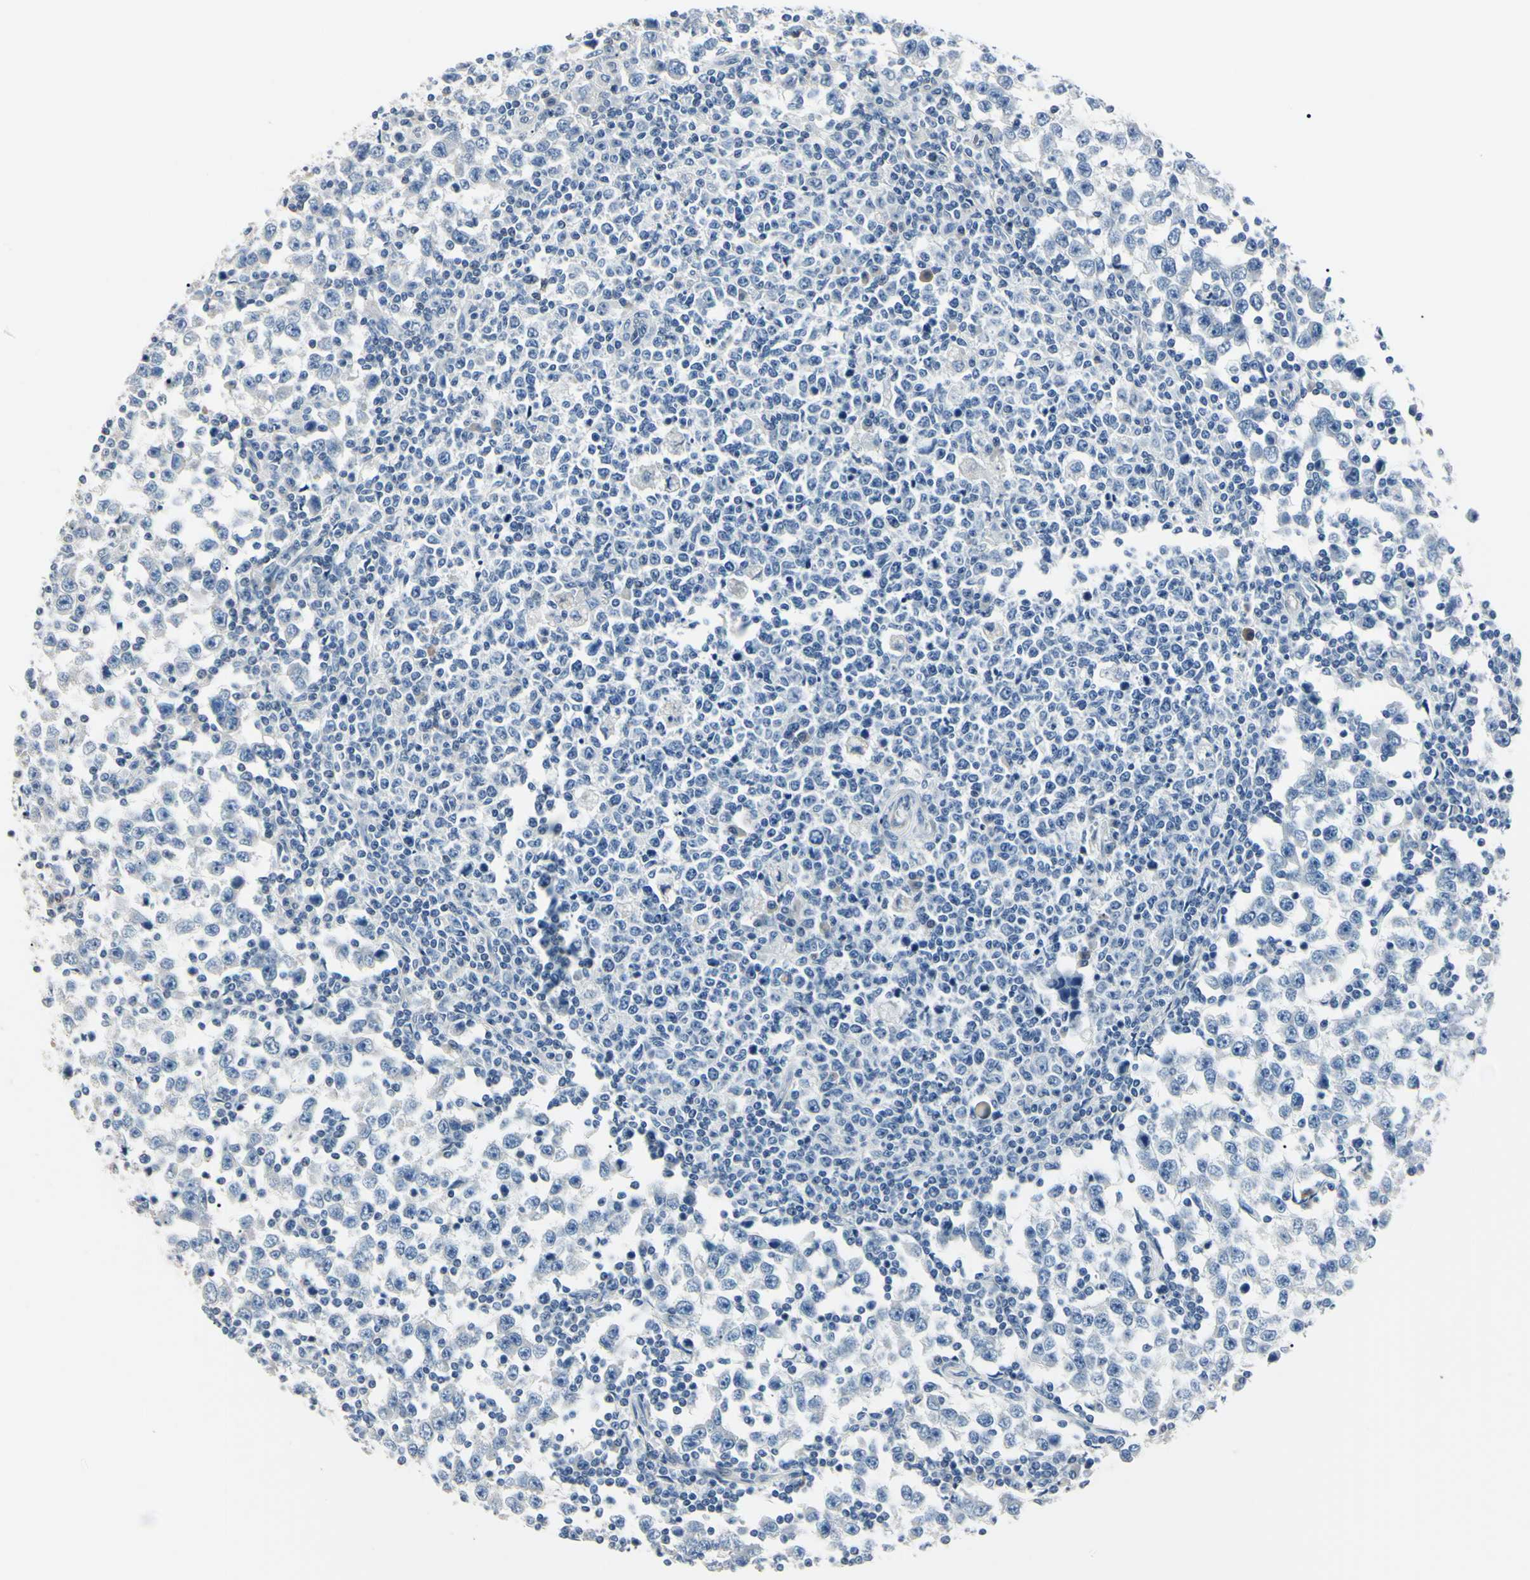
{"staining": {"intensity": "negative", "quantity": "none", "location": "none"}, "tissue": "testis cancer", "cell_type": "Tumor cells", "image_type": "cancer", "snomed": [{"axis": "morphology", "description": "Seminoma, NOS"}, {"axis": "topography", "description": "Testis"}], "caption": "Testis cancer was stained to show a protein in brown. There is no significant staining in tumor cells.", "gene": "AKR1C3", "patient": {"sex": "male", "age": 65}}